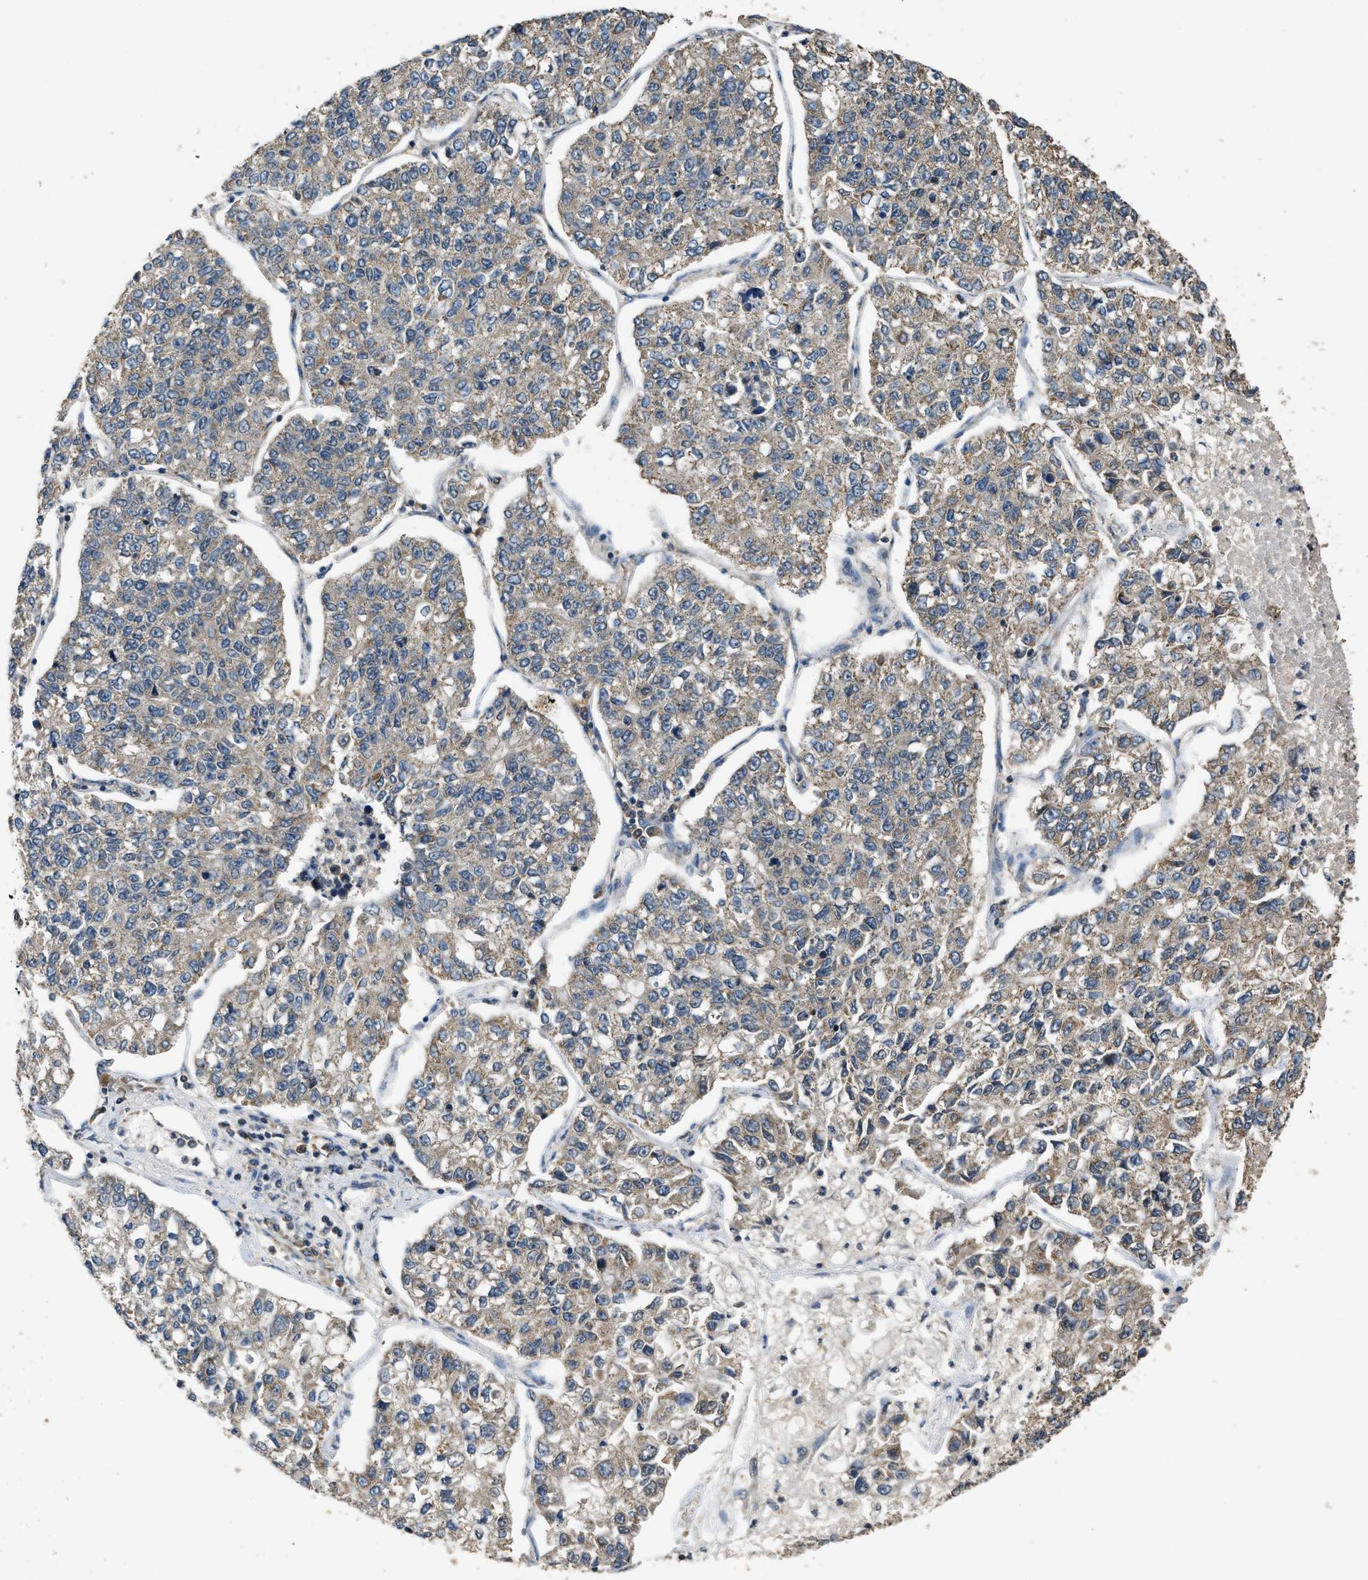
{"staining": {"intensity": "weak", "quantity": "<25%", "location": "cytoplasmic/membranous"}, "tissue": "lung cancer", "cell_type": "Tumor cells", "image_type": "cancer", "snomed": [{"axis": "morphology", "description": "Adenocarcinoma, NOS"}, {"axis": "topography", "description": "Lung"}], "caption": "This histopathology image is of lung cancer stained with IHC to label a protein in brown with the nuclei are counter-stained blue. There is no positivity in tumor cells.", "gene": "DENND6B", "patient": {"sex": "male", "age": 49}}